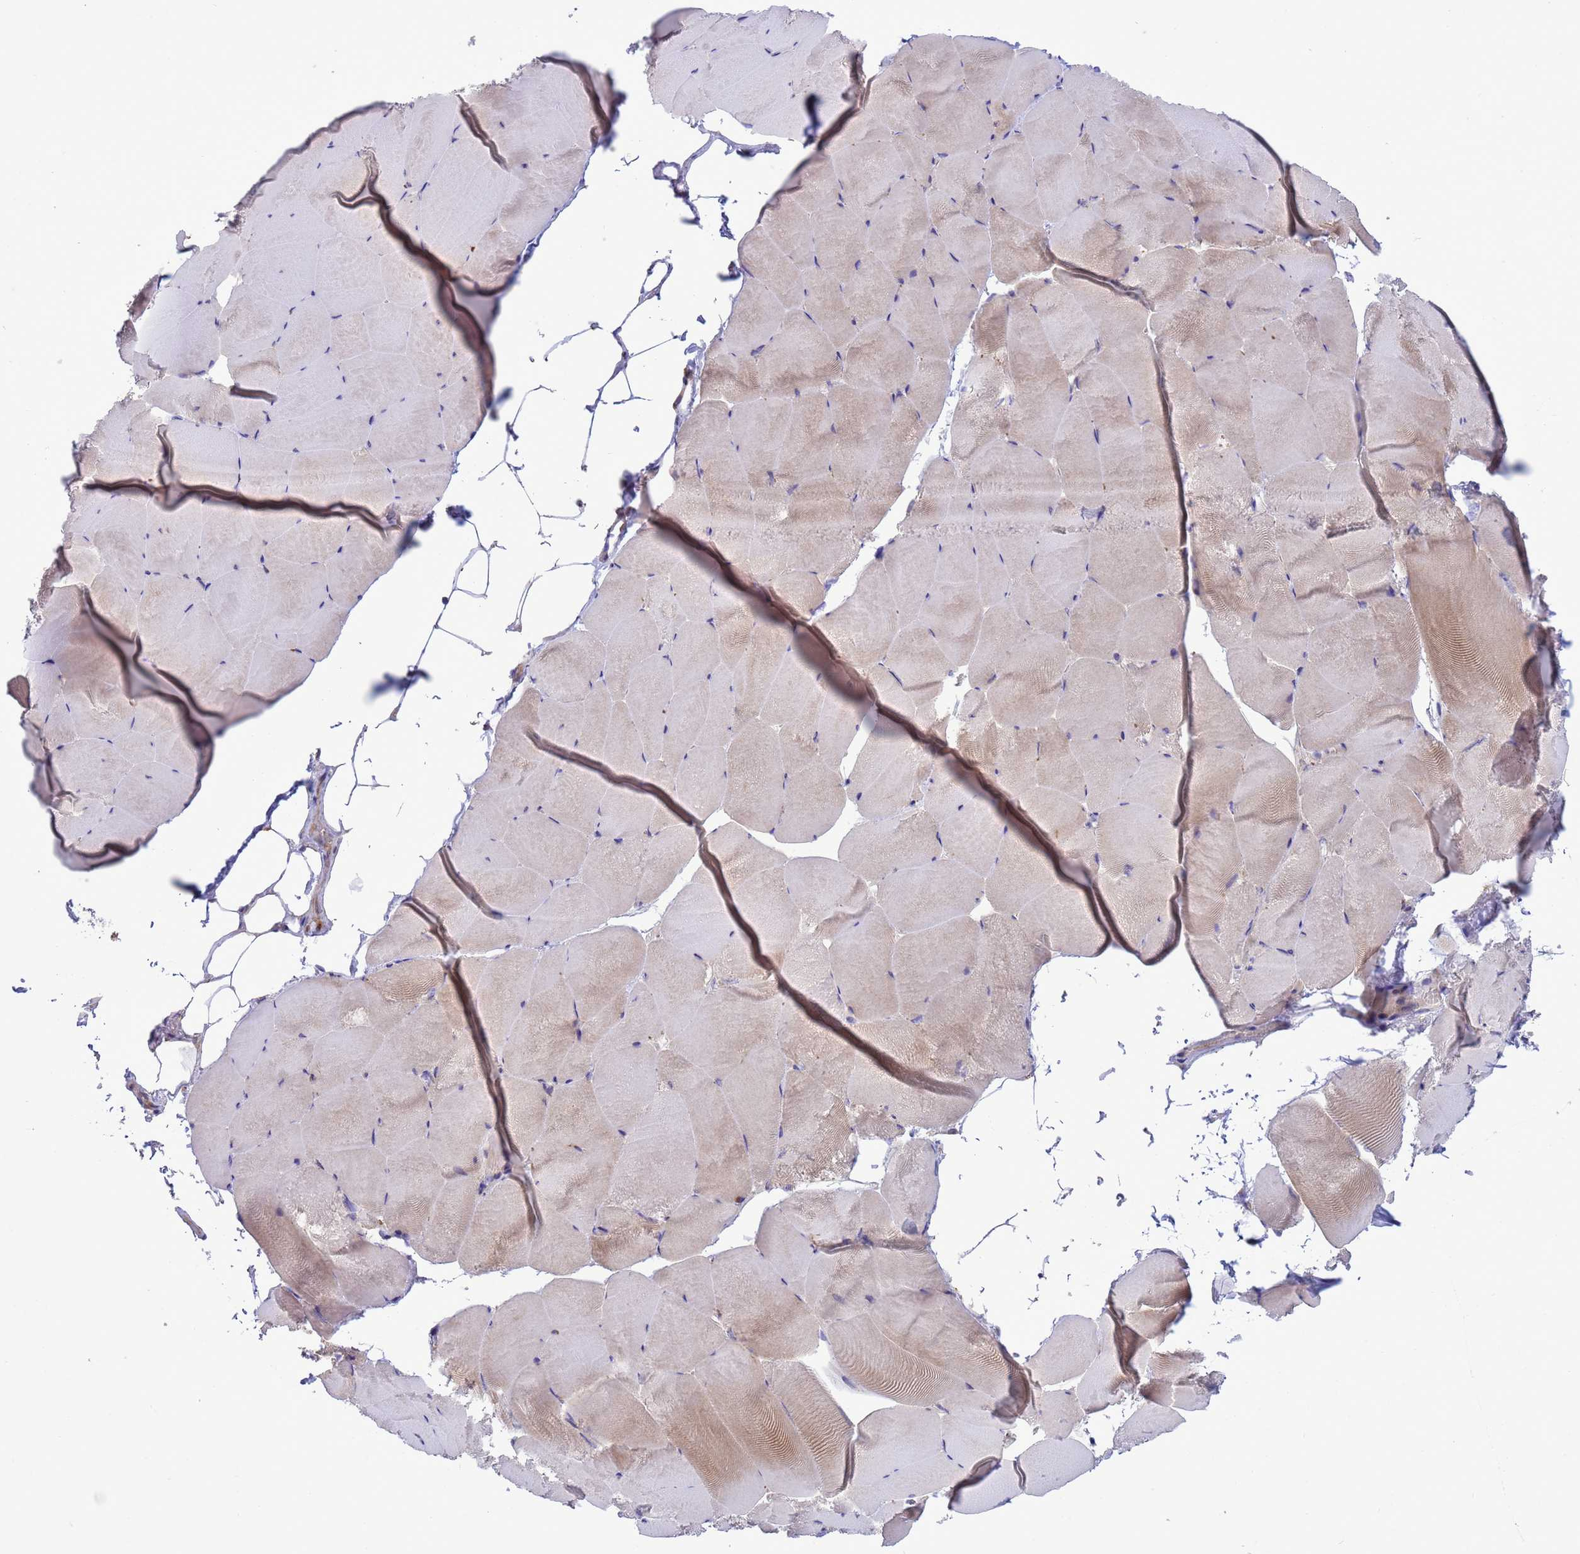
{"staining": {"intensity": "weak", "quantity": "<25%", "location": "cytoplasmic/membranous"}, "tissue": "skeletal muscle", "cell_type": "Myocytes", "image_type": "normal", "snomed": [{"axis": "morphology", "description": "Normal tissue, NOS"}, {"axis": "topography", "description": "Skeletal muscle"}], "caption": "An image of skeletal muscle stained for a protein reveals no brown staining in myocytes.", "gene": "GJA10", "patient": {"sex": "female", "age": 64}}